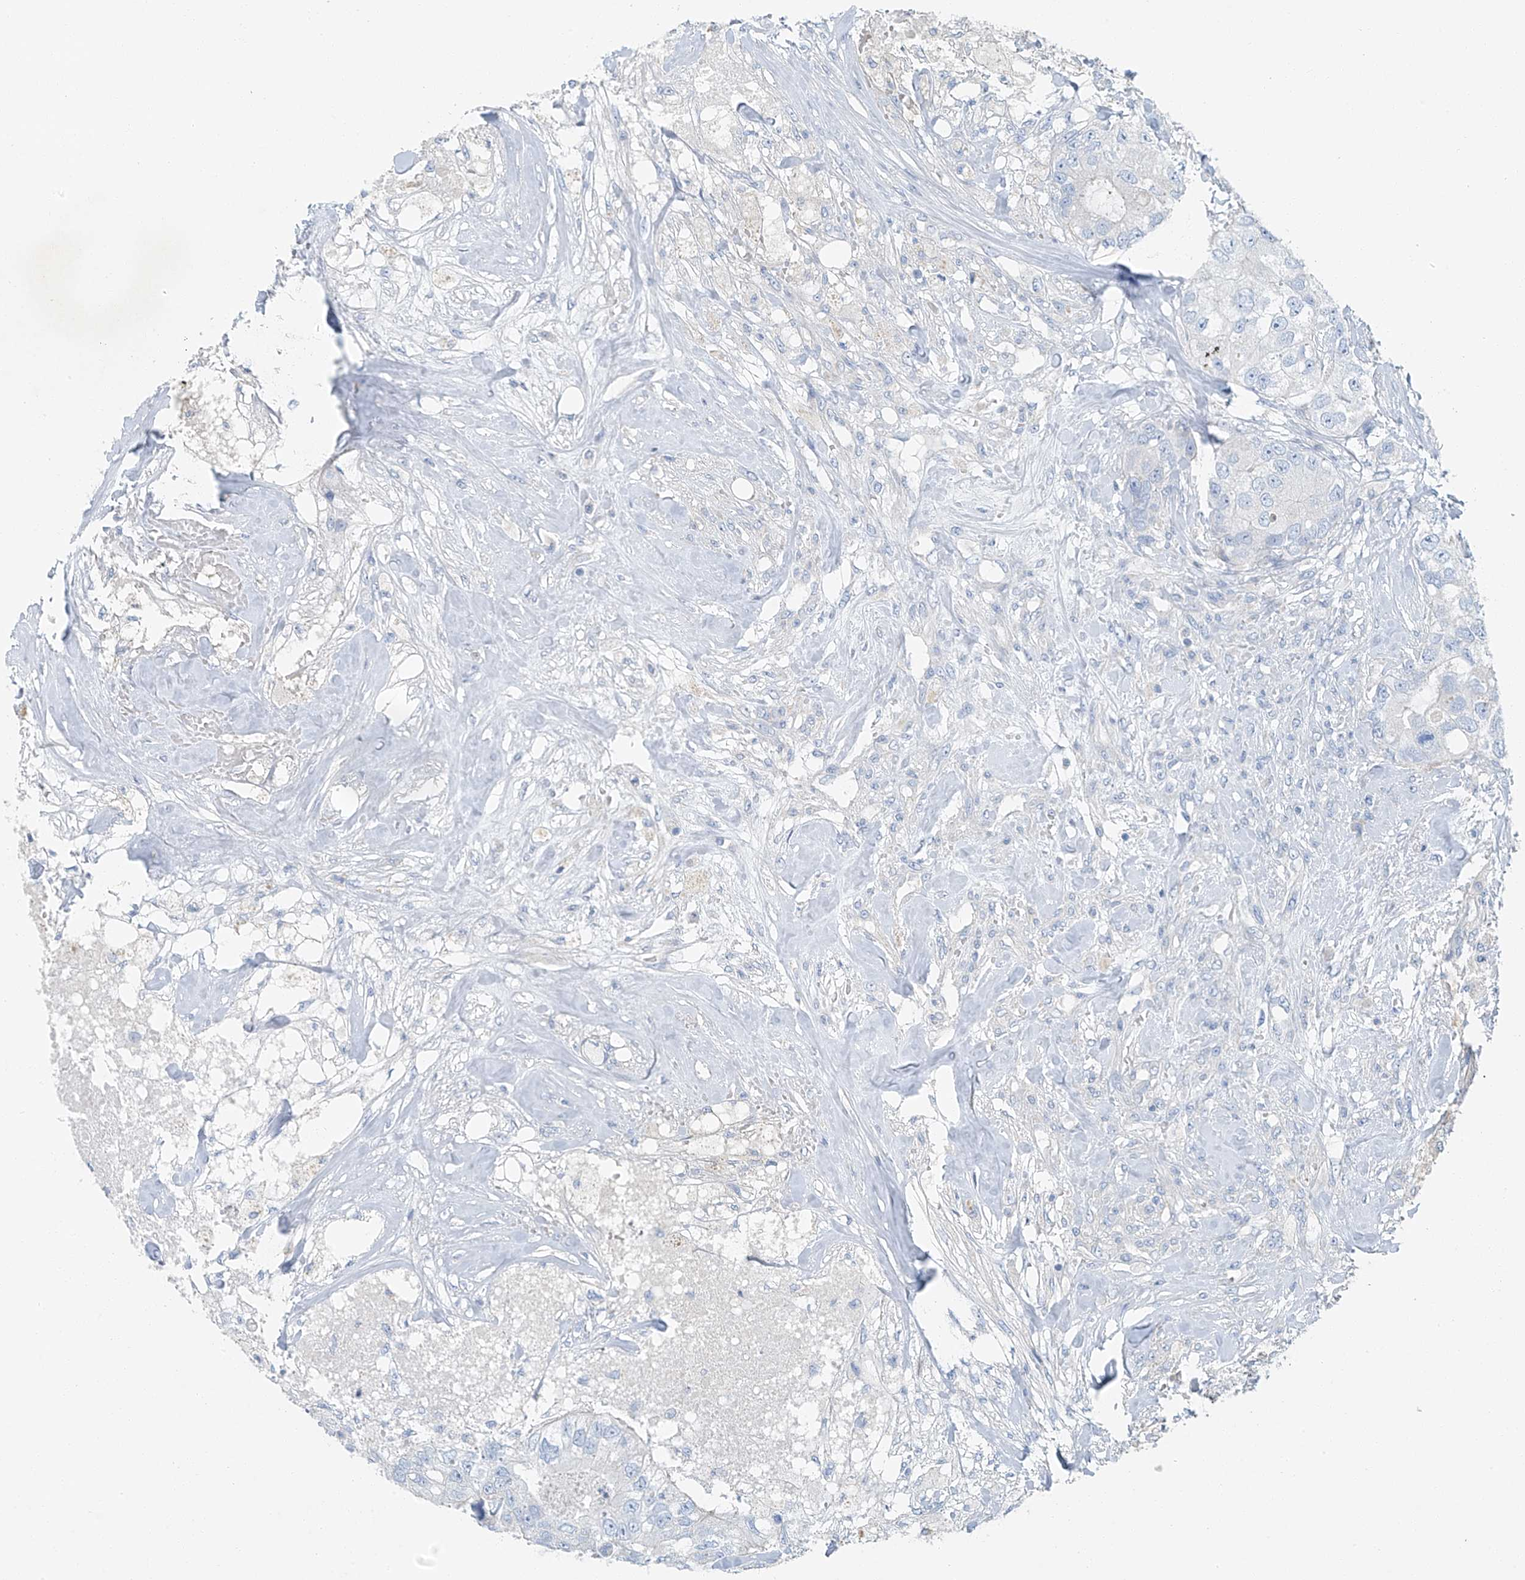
{"staining": {"intensity": "negative", "quantity": "none", "location": "none"}, "tissue": "breast cancer", "cell_type": "Tumor cells", "image_type": "cancer", "snomed": [{"axis": "morphology", "description": "Duct carcinoma"}, {"axis": "topography", "description": "Breast"}], "caption": "Photomicrograph shows no protein expression in tumor cells of breast cancer (infiltrating ductal carcinoma) tissue.", "gene": "C1orf87", "patient": {"sex": "female", "age": 62}}